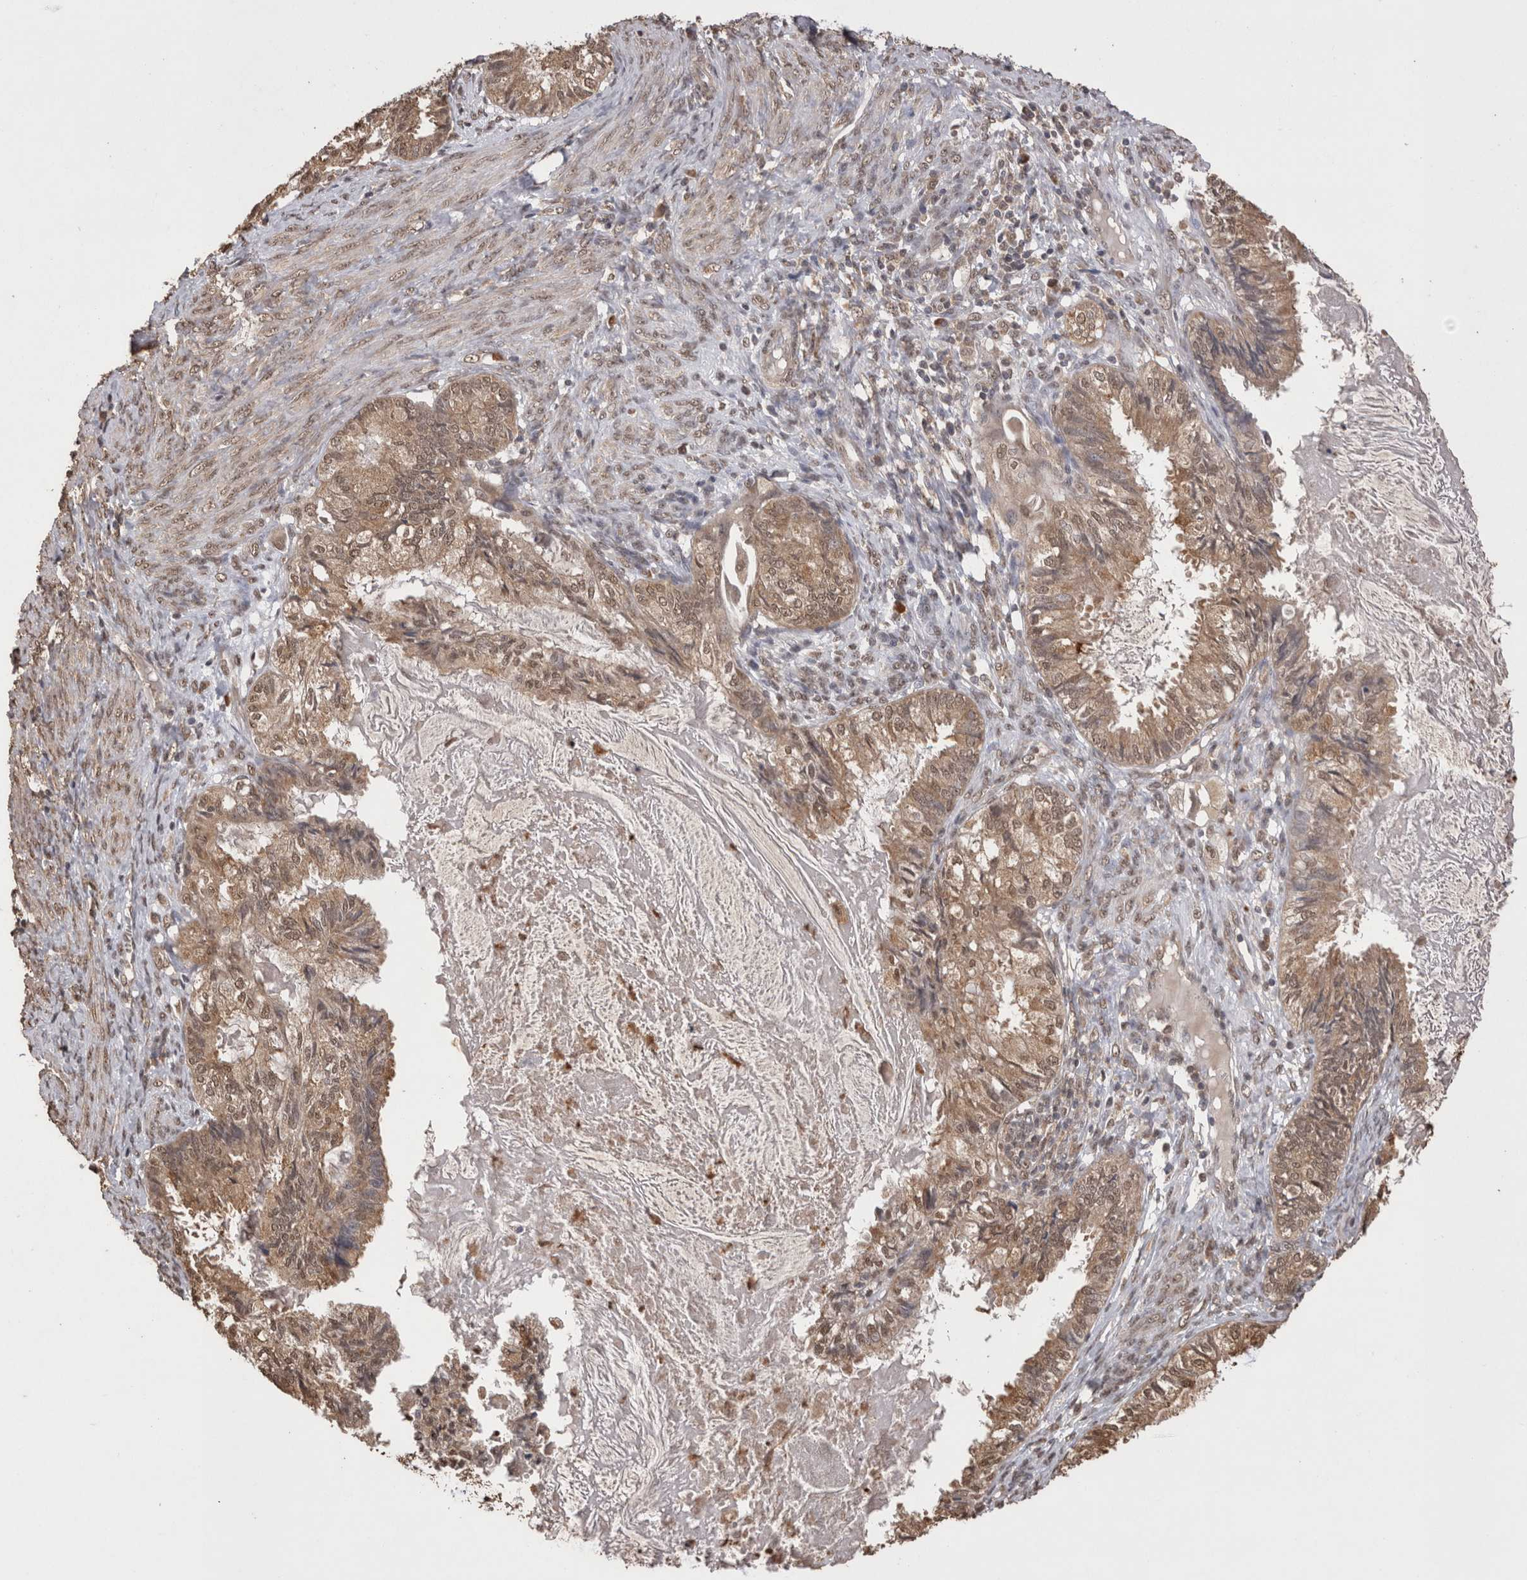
{"staining": {"intensity": "moderate", "quantity": ">75%", "location": "cytoplasmic/membranous,nuclear"}, "tissue": "cervical cancer", "cell_type": "Tumor cells", "image_type": "cancer", "snomed": [{"axis": "morphology", "description": "Normal tissue, NOS"}, {"axis": "morphology", "description": "Adenocarcinoma, NOS"}, {"axis": "topography", "description": "Cervix"}, {"axis": "topography", "description": "Endometrium"}], "caption": "The histopathology image shows a brown stain indicating the presence of a protein in the cytoplasmic/membranous and nuclear of tumor cells in cervical cancer.", "gene": "GRK5", "patient": {"sex": "female", "age": 86}}